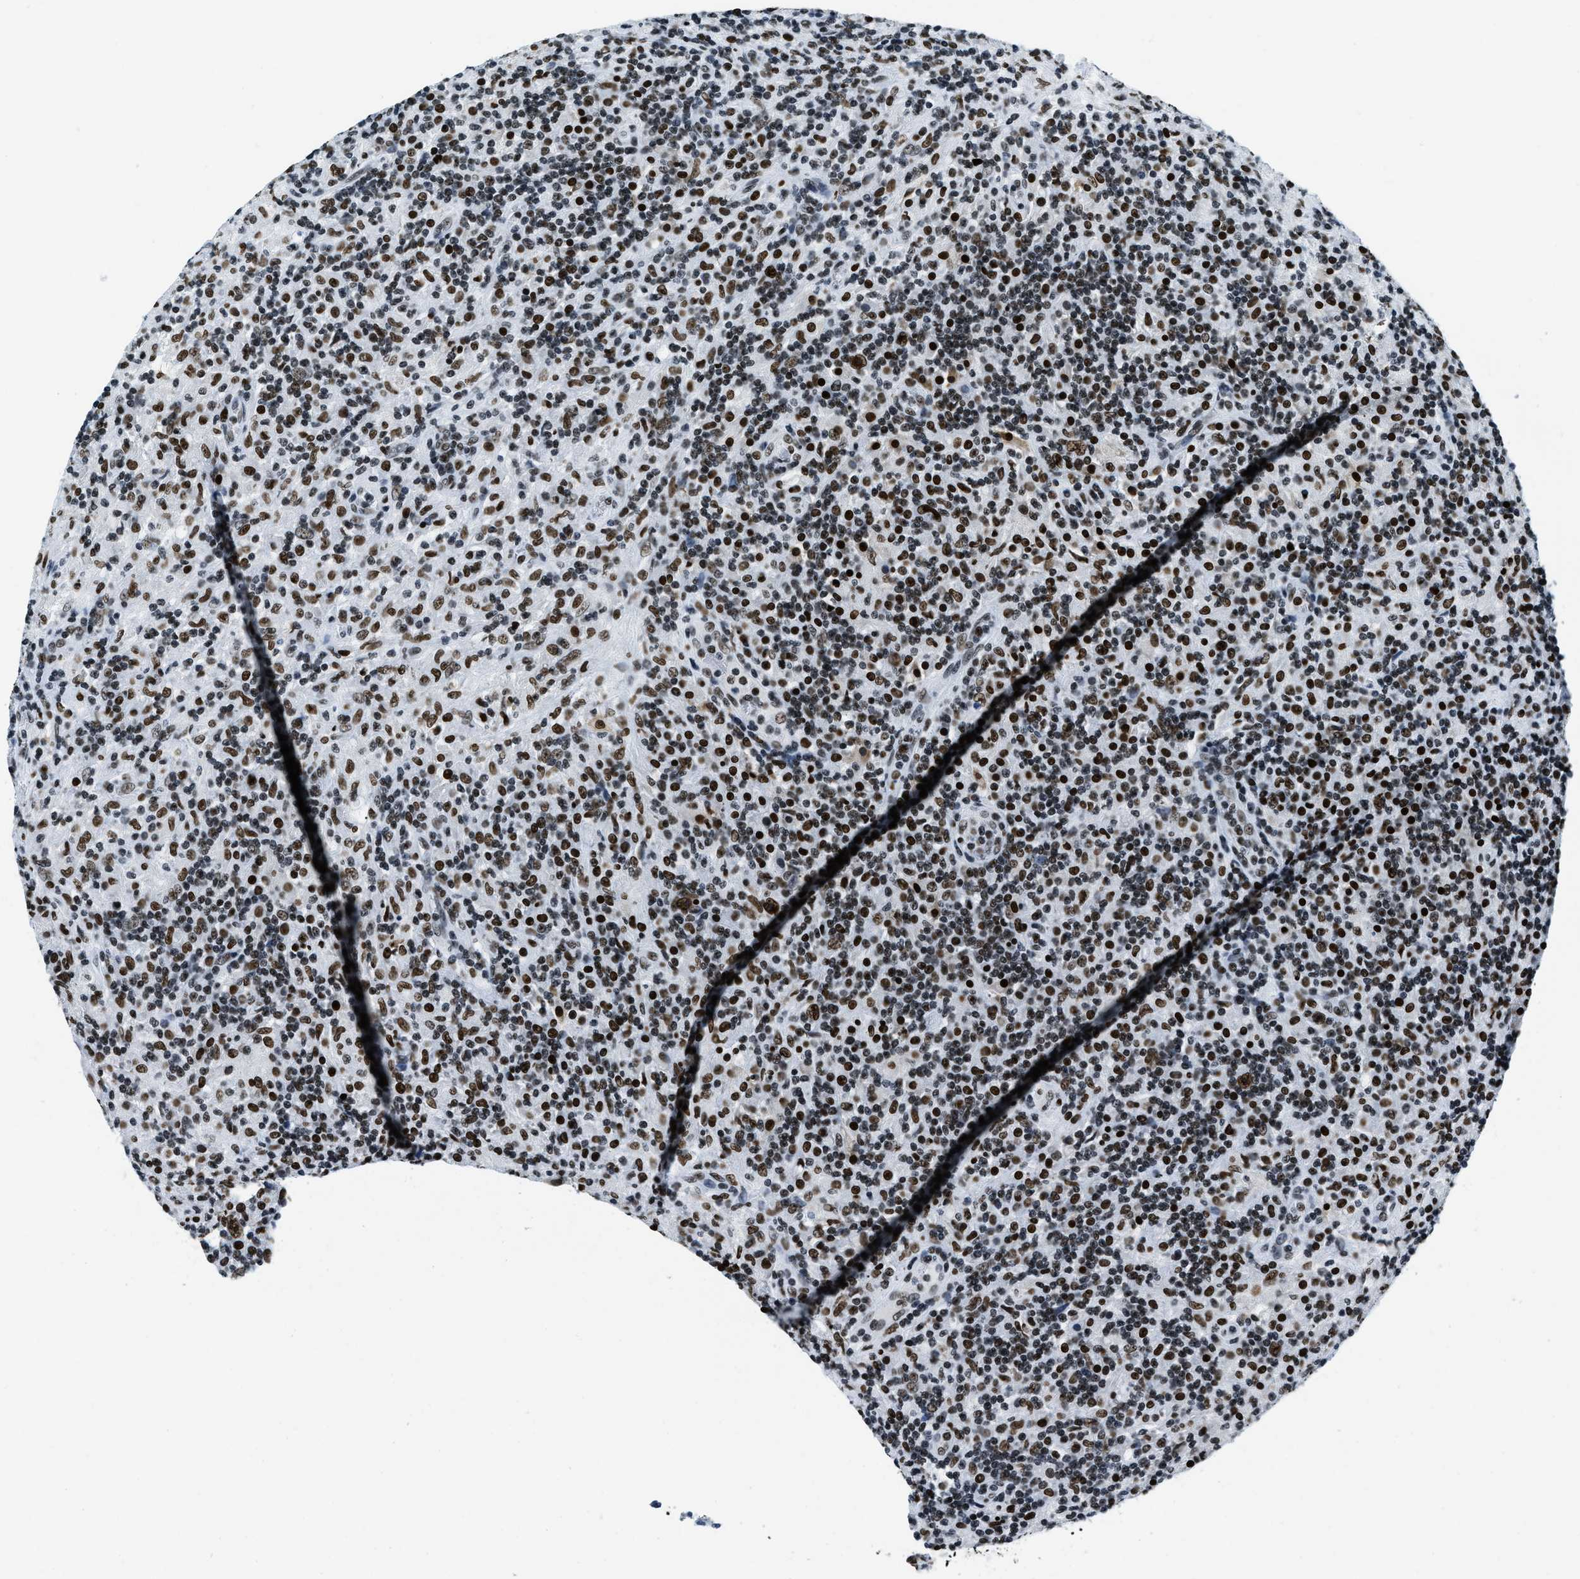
{"staining": {"intensity": "strong", "quantity": ">75%", "location": "nuclear"}, "tissue": "lymphoma", "cell_type": "Tumor cells", "image_type": "cancer", "snomed": [{"axis": "morphology", "description": "Hodgkin's disease, NOS"}, {"axis": "topography", "description": "Lymph node"}], "caption": "Lymphoma stained with DAB (3,3'-diaminobenzidine) immunohistochemistry exhibits high levels of strong nuclear expression in about >75% of tumor cells.", "gene": "TOP1", "patient": {"sex": "male", "age": 70}}